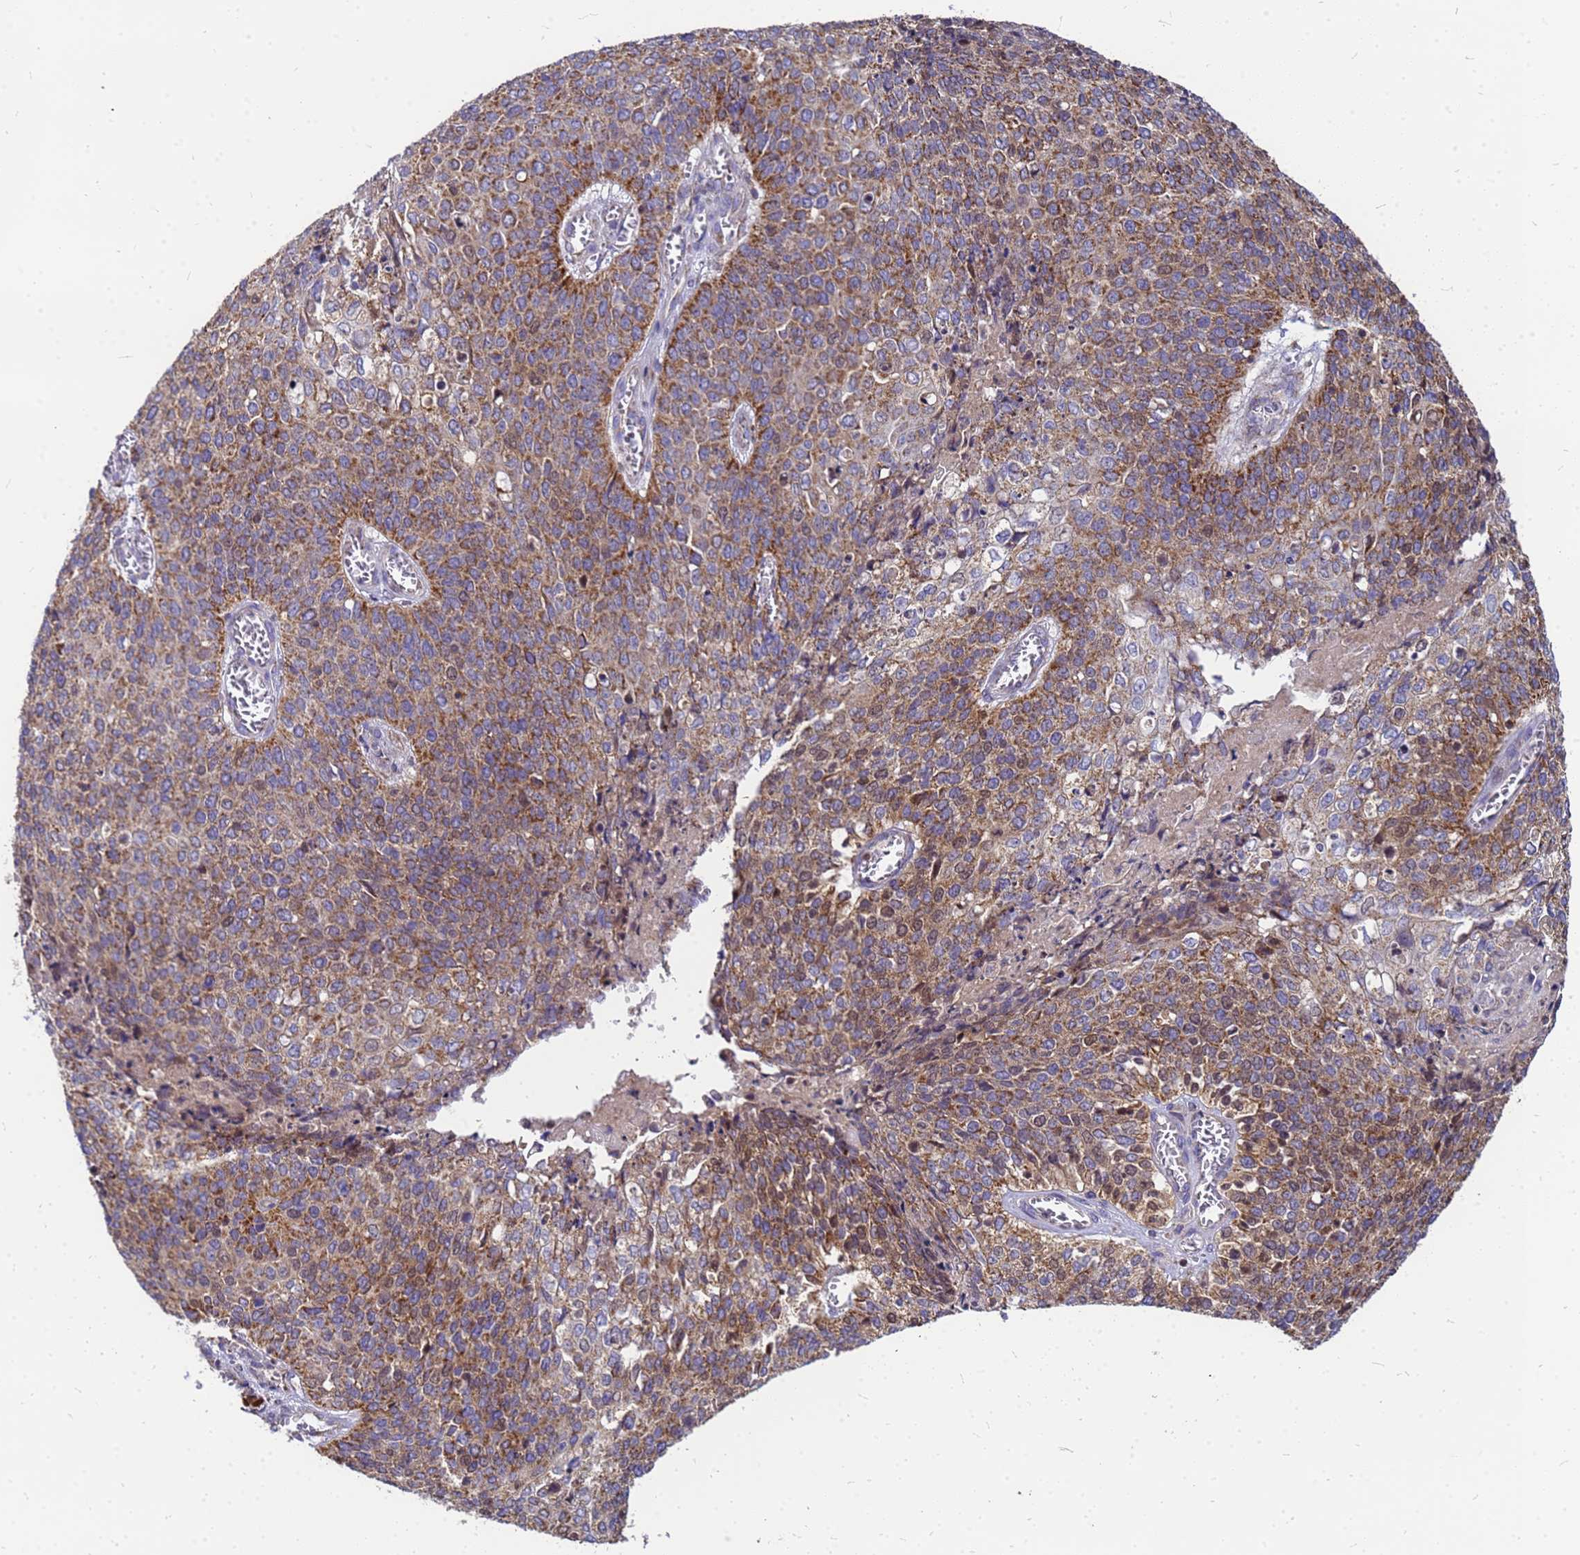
{"staining": {"intensity": "moderate", "quantity": "25%-75%", "location": "cytoplasmic/membranous"}, "tissue": "cervical cancer", "cell_type": "Tumor cells", "image_type": "cancer", "snomed": [{"axis": "morphology", "description": "Squamous cell carcinoma, NOS"}, {"axis": "topography", "description": "Cervix"}], "caption": "Immunohistochemistry (IHC) of cervical squamous cell carcinoma reveals medium levels of moderate cytoplasmic/membranous staining in about 25%-75% of tumor cells.", "gene": "CMC4", "patient": {"sex": "female", "age": 39}}